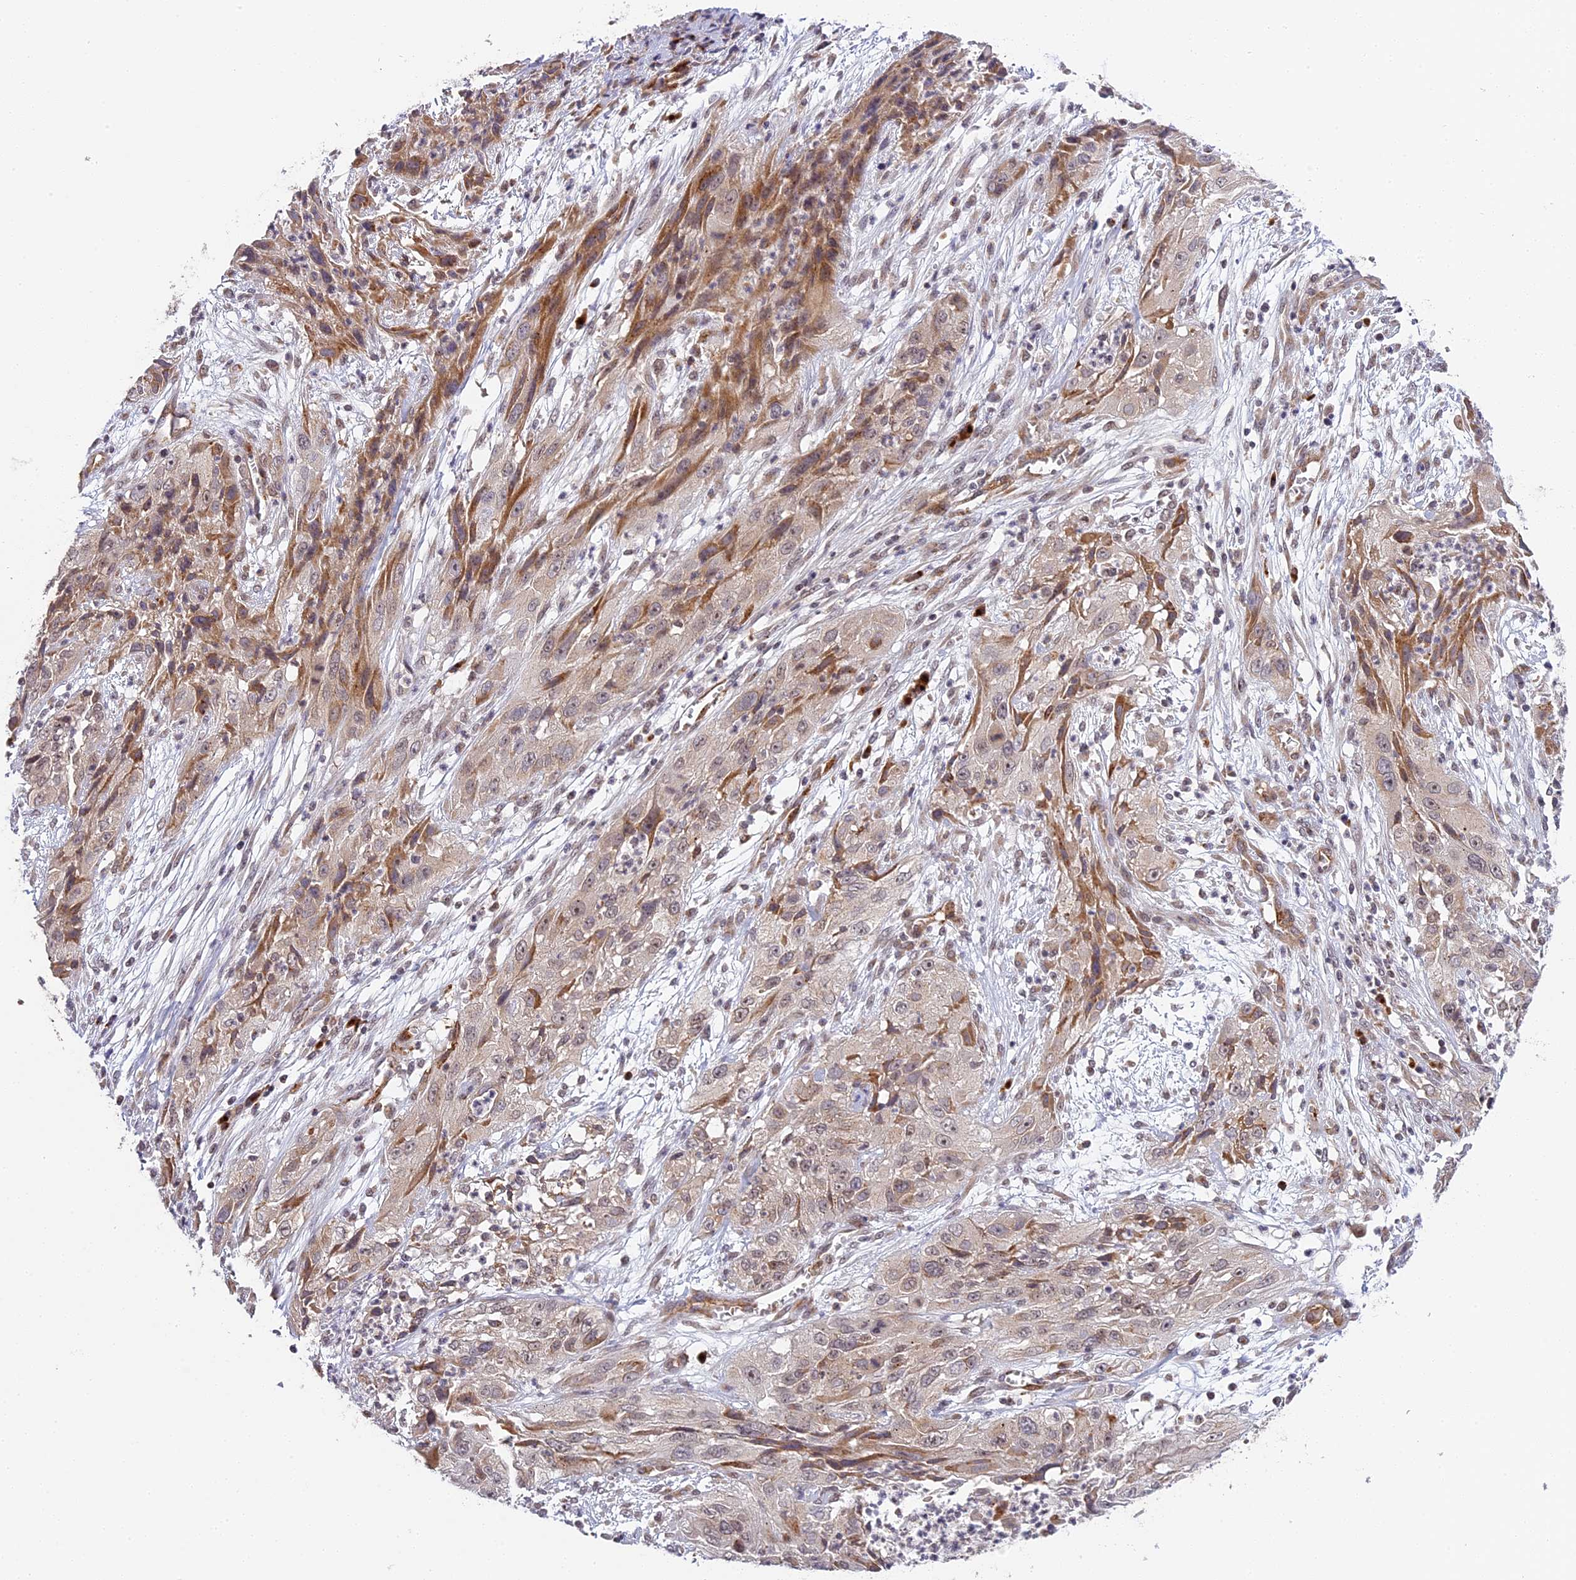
{"staining": {"intensity": "weak", "quantity": "25%-75%", "location": "nuclear"}, "tissue": "cervical cancer", "cell_type": "Tumor cells", "image_type": "cancer", "snomed": [{"axis": "morphology", "description": "Squamous cell carcinoma, NOS"}, {"axis": "topography", "description": "Cervix"}], "caption": "A photomicrograph showing weak nuclear positivity in about 25%-75% of tumor cells in cervical cancer, as visualized by brown immunohistochemical staining.", "gene": "HEATR5B", "patient": {"sex": "female", "age": 32}}